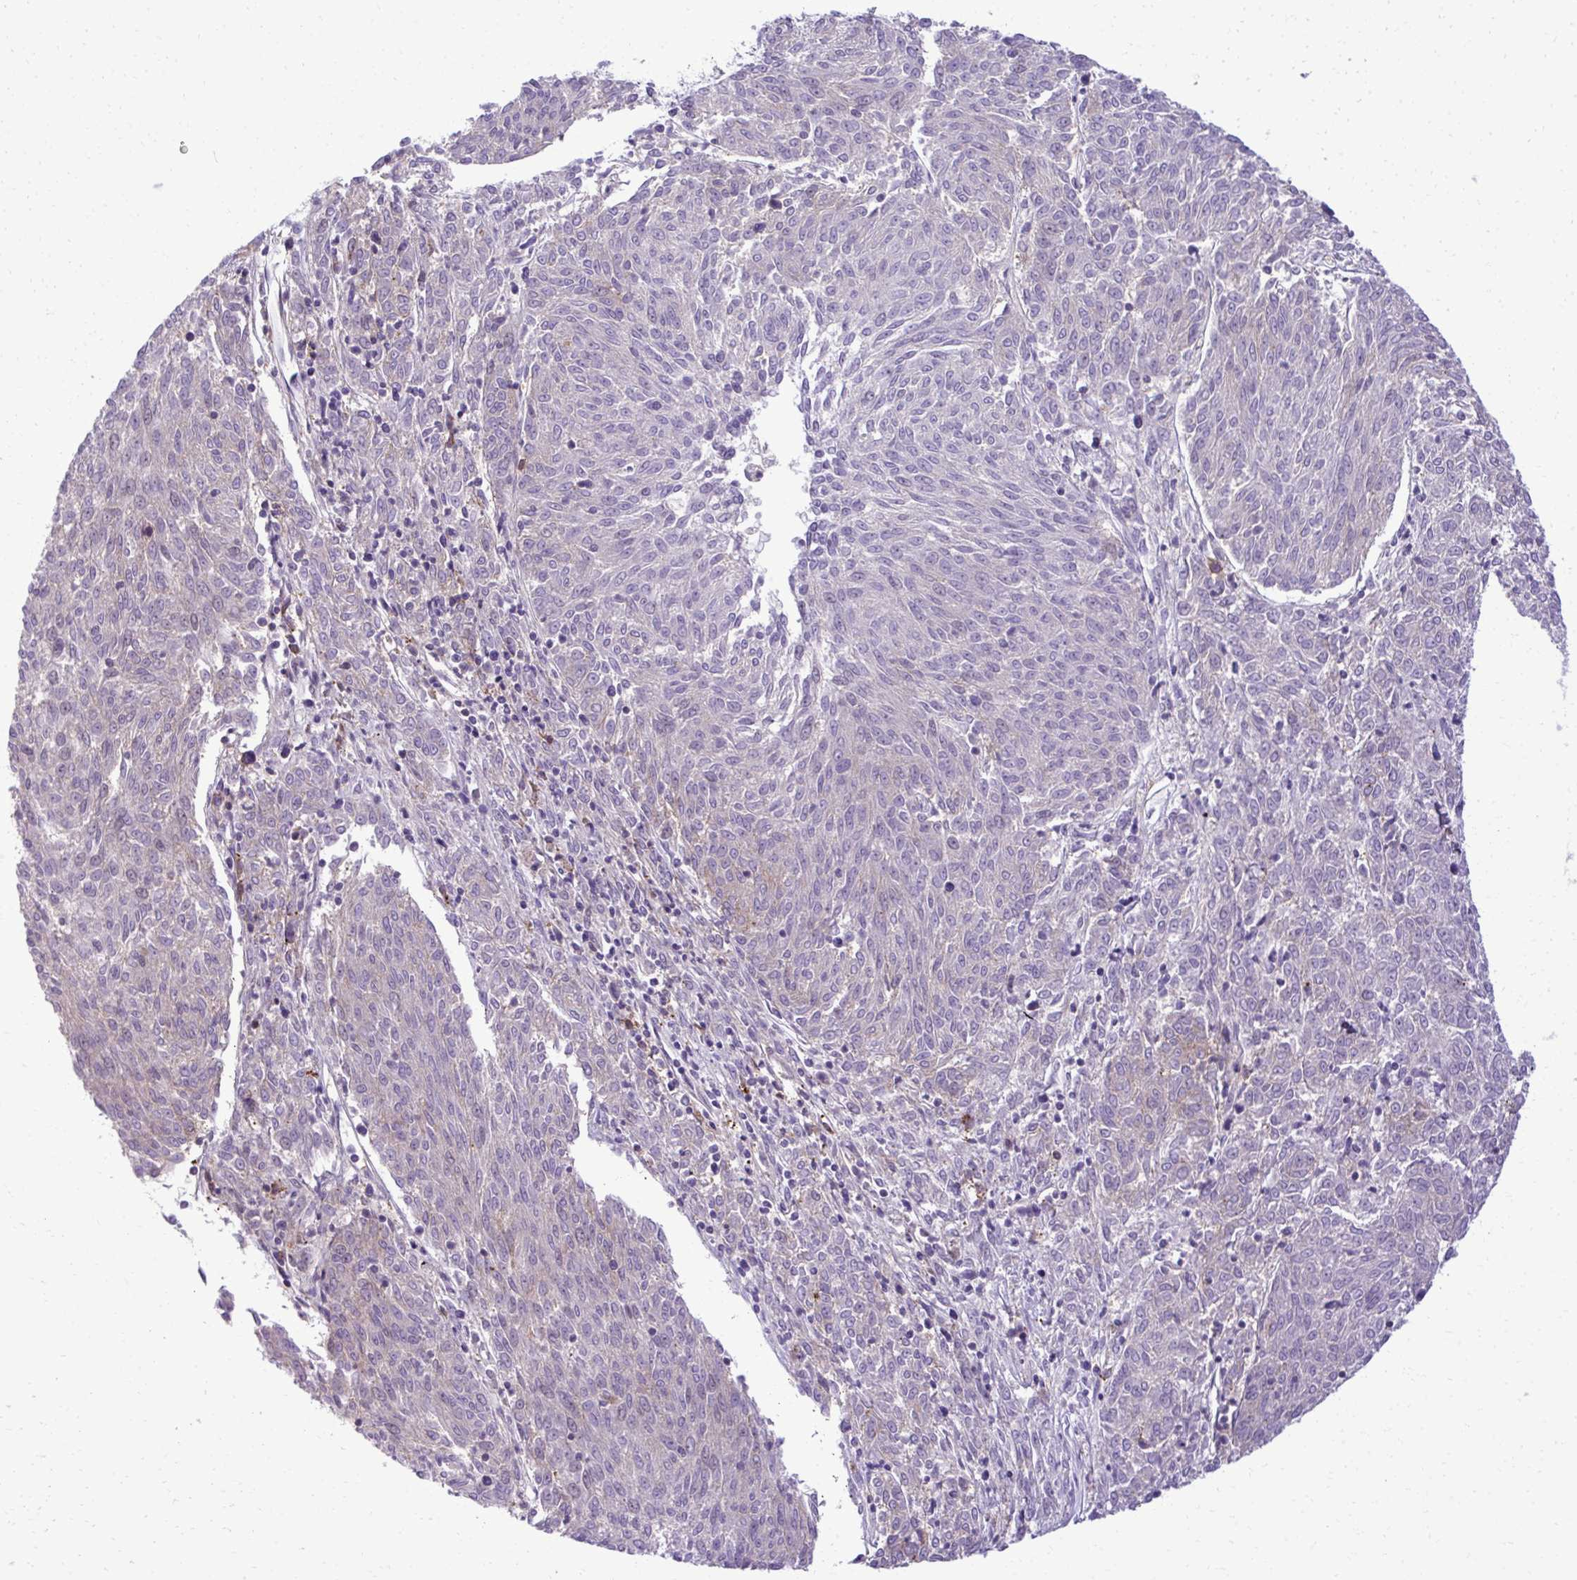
{"staining": {"intensity": "moderate", "quantity": "25%-75%", "location": "cytoplasmic/membranous"}, "tissue": "melanoma", "cell_type": "Tumor cells", "image_type": "cancer", "snomed": [{"axis": "morphology", "description": "Malignant melanoma, NOS"}, {"axis": "topography", "description": "Skin"}], "caption": "Immunohistochemical staining of melanoma displays medium levels of moderate cytoplasmic/membranous expression in approximately 25%-75% of tumor cells.", "gene": "PITPNM3", "patient": {"sex": "female", "age": 72}}